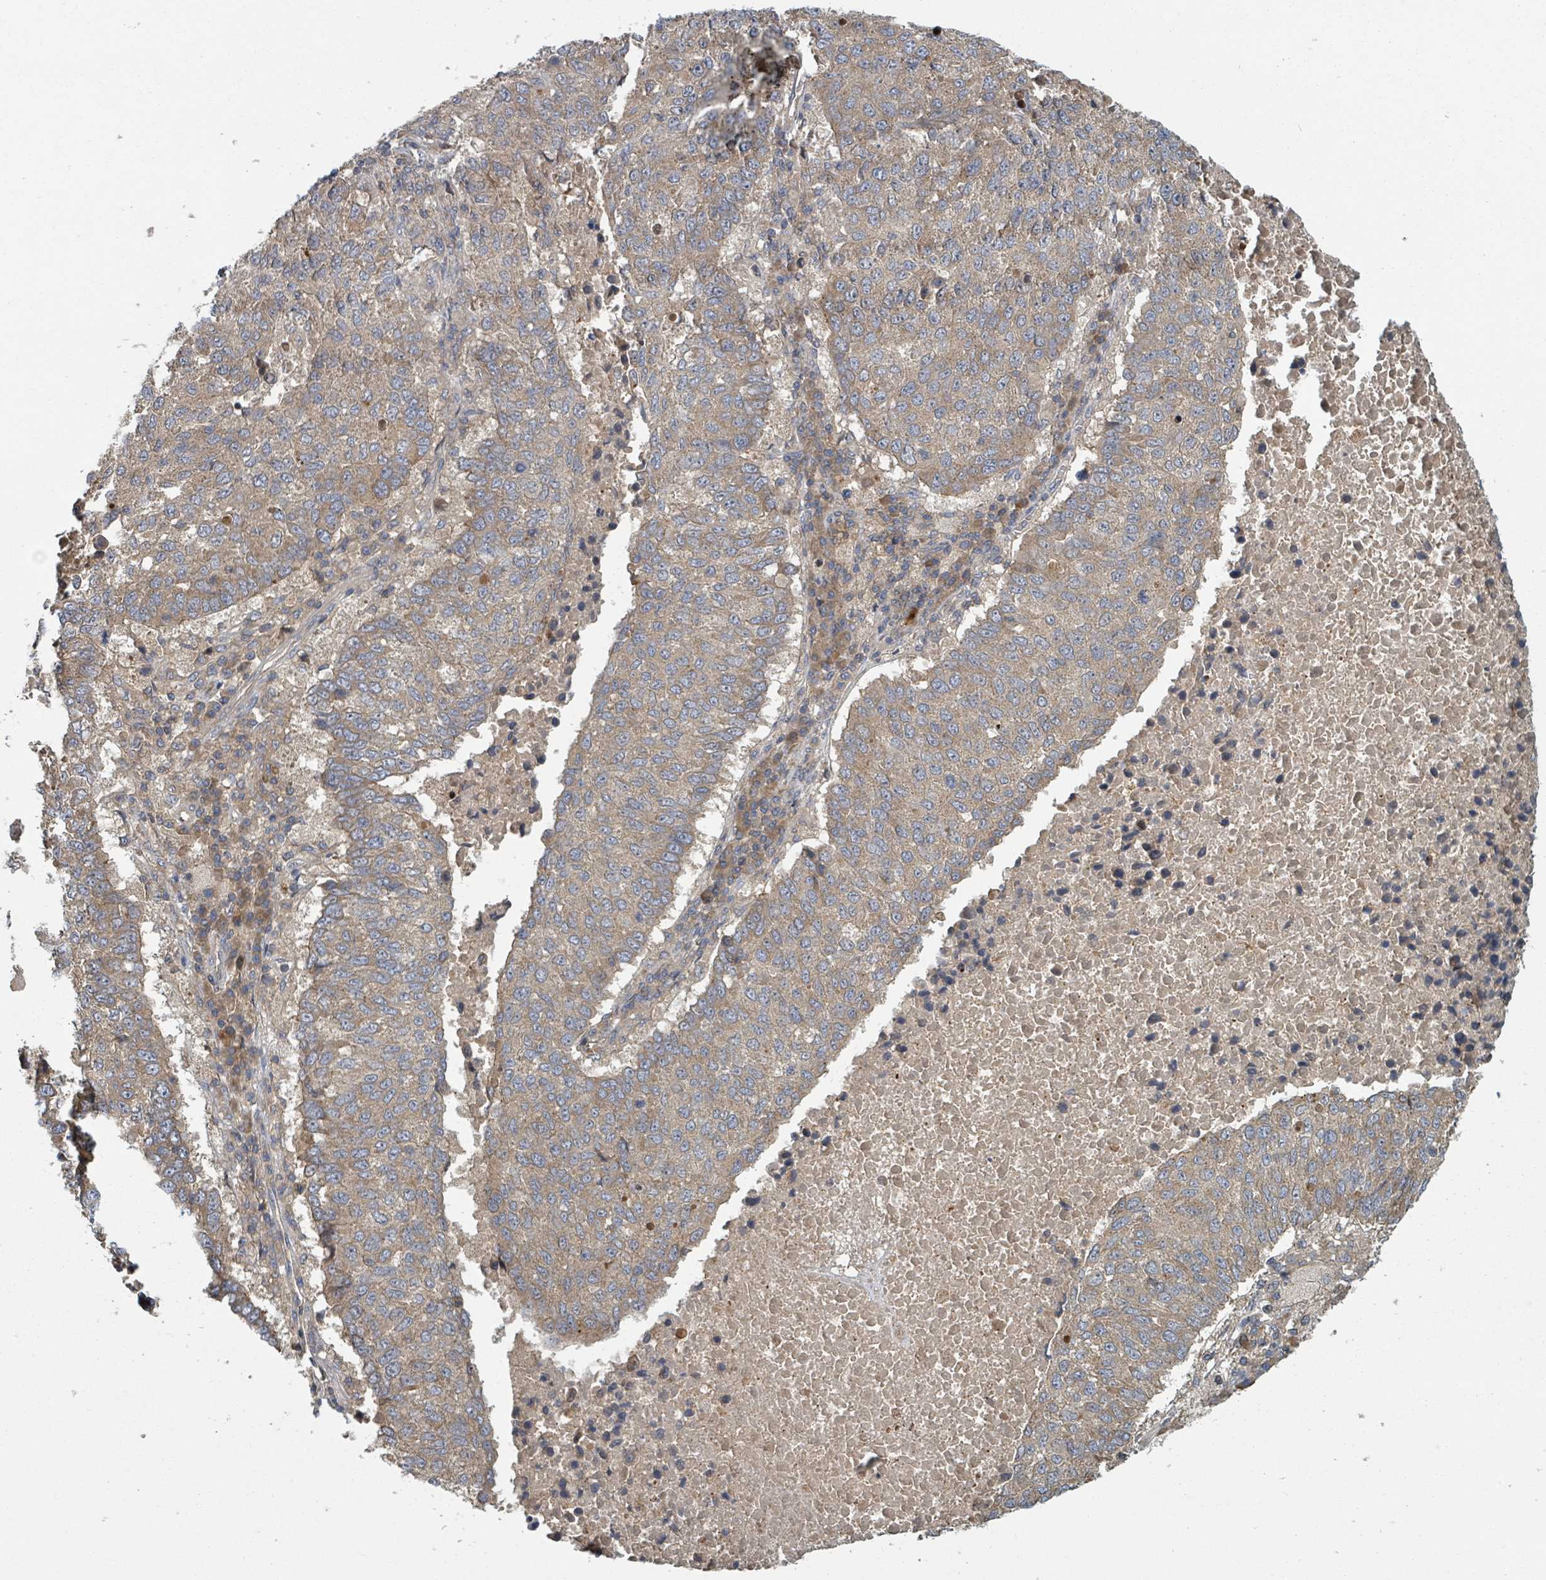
{"staining": {"intensity": "weak", "quantity": ">75%", "location": "cytoplasmic/membranous"}, "tissue": "lung cancer", "cell_type": "Tumor cells", "image_type": "cancer", "snomed": [{"axis": "morphology", "description": "Squamous cell carcinoma, NOS"}, {"axis": "topography", "description": "Lung"}], "caption": "IHC of human lung squamous cell carcinoma shows low levels of weak cytoplasmic/membranous expression in approximately >75% of tumor cells.", "gene": "DPM1", "patient": {"sex": "male", "age": 73}}